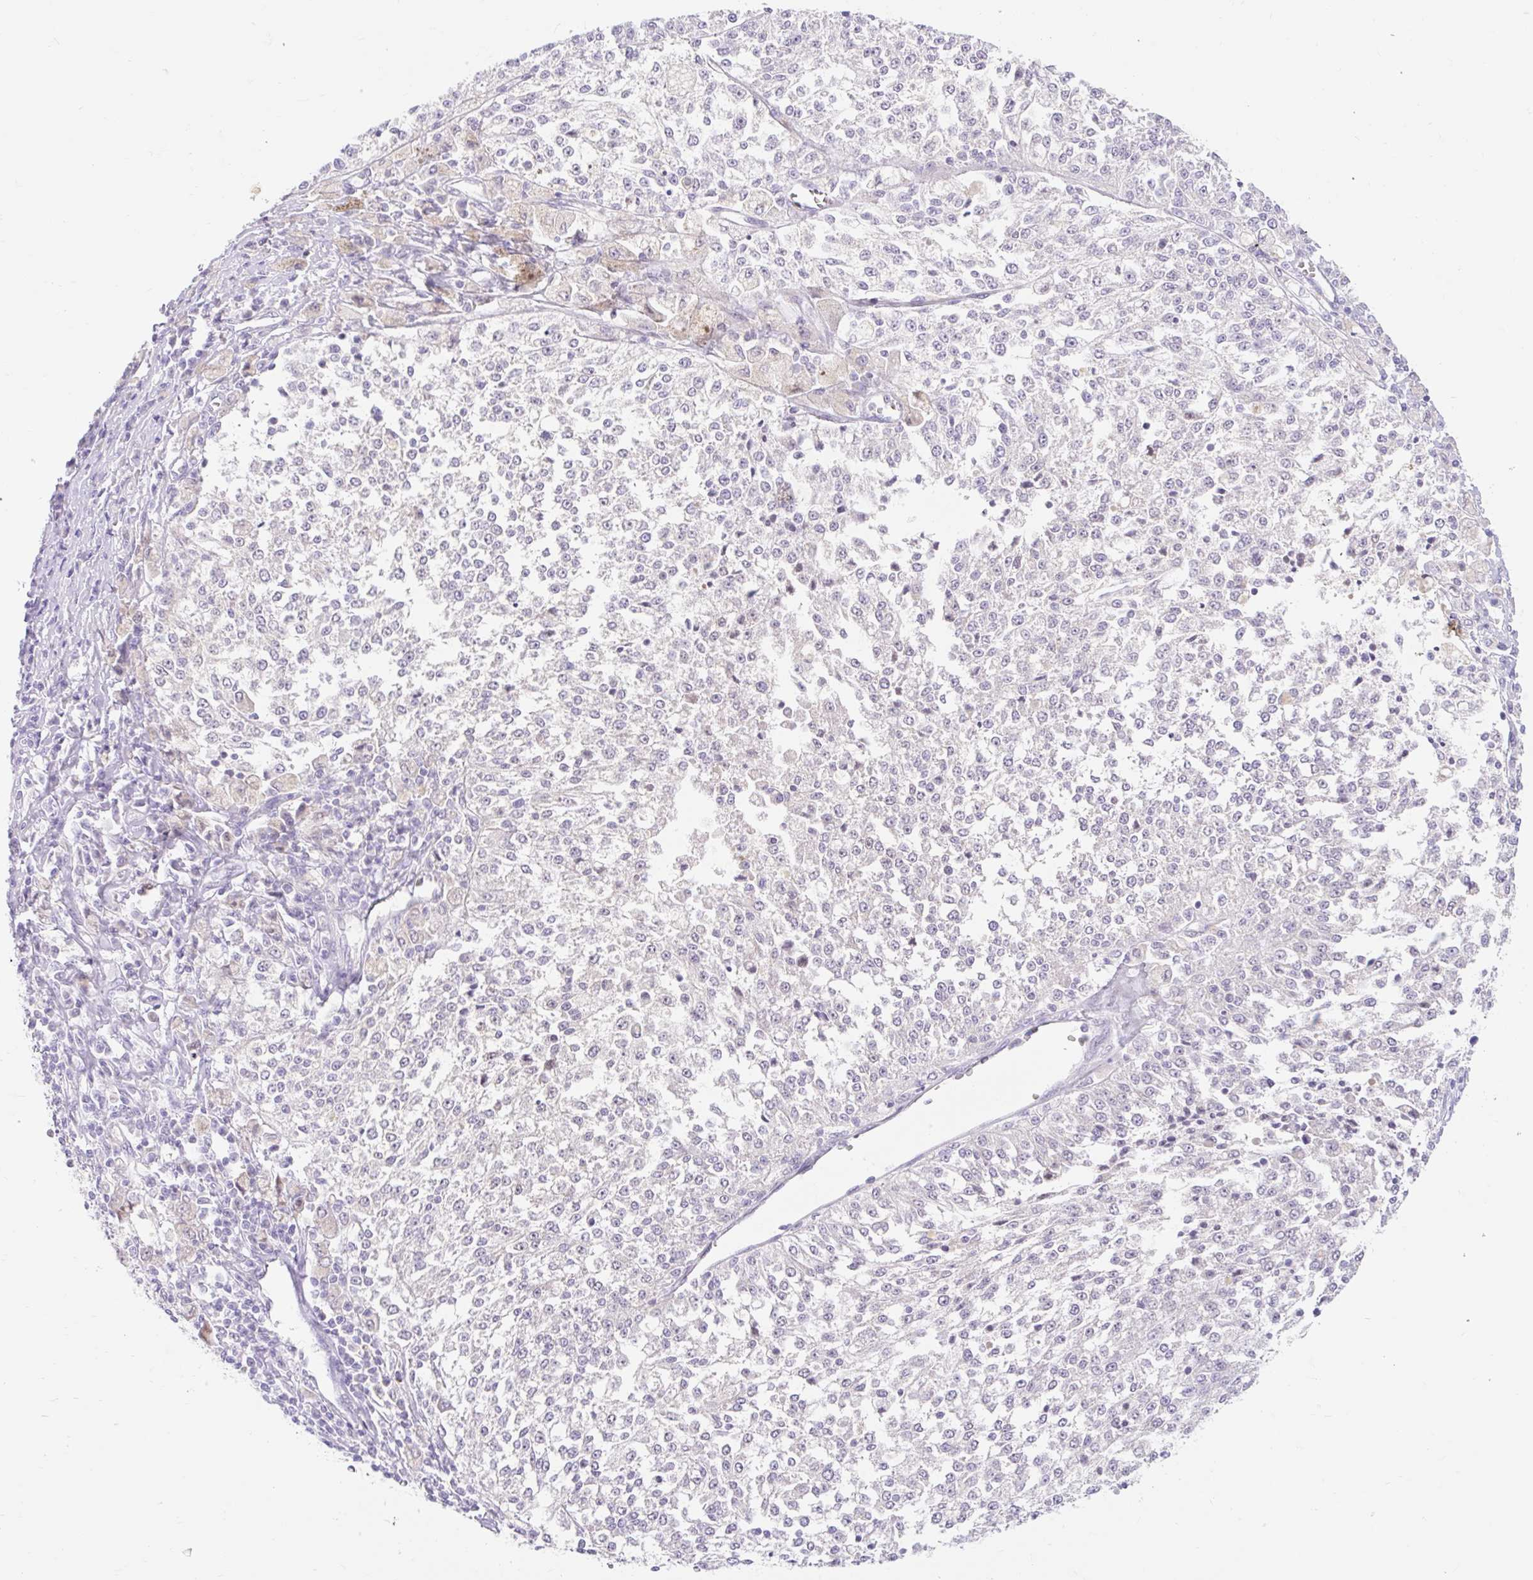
{"staining": {"intensity": "negative", "quantity": "none", "location": "none"}, "tissue": "melanoma", "cell_type": "Tumor cells", "image_type": "cancer", "snomed": [{"axis": "morphology", "description": "Malignant melanoma, NOS"}, {"axis": "topography", "description": "Skin"}], "caption": "Immunohistochemistry histopathology image of neoplastic tissue: human melanoma stained with DAB (3,3'-diaminobenzidine) reveals no significant protein expression in tumor cells.", "gene": "ITPK1", "patient": {"sex": "female", "age": 64}}